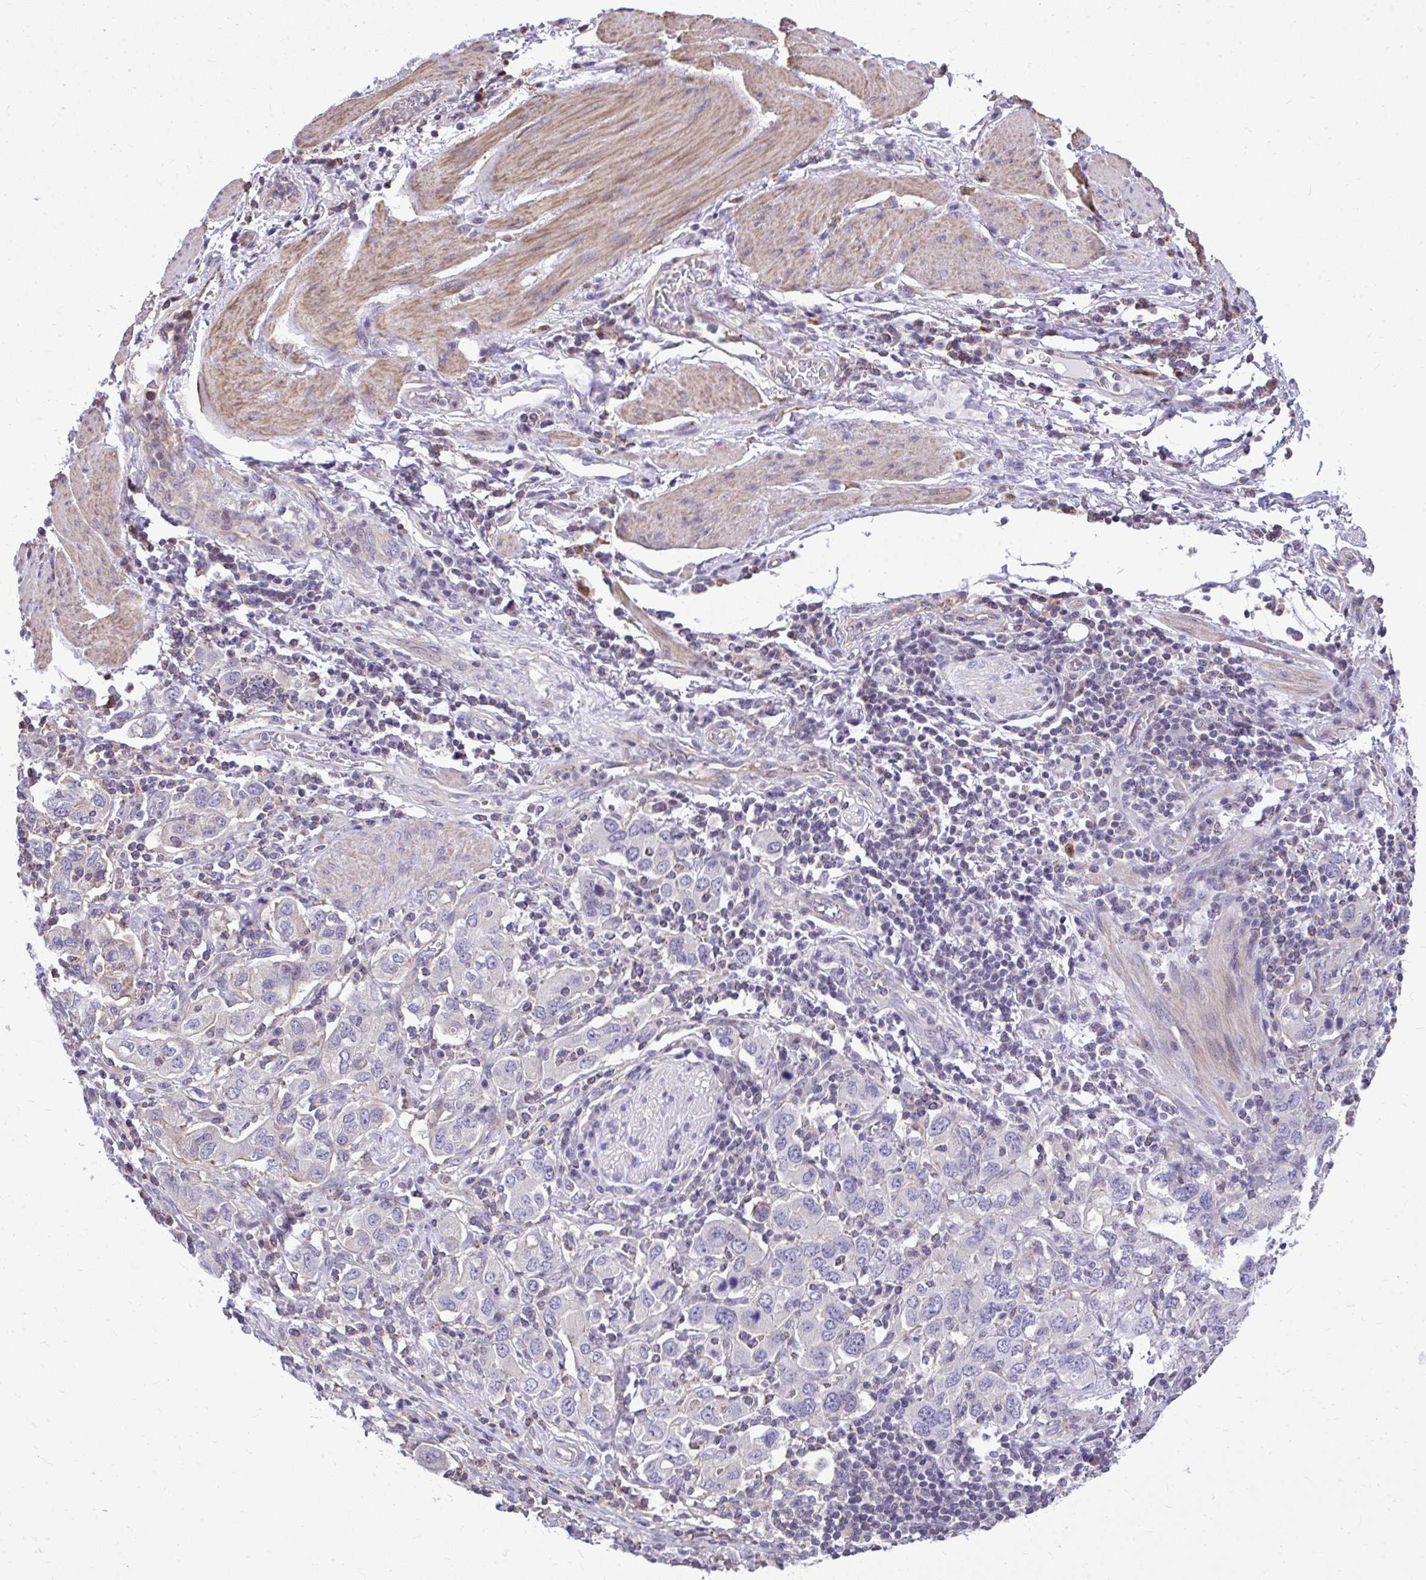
{"staining": {"intensity": "negative", "quantity": "none", "location": "none"}, "tissue": "stomach cancer", "cell_type": "Tumor cells", "image_type": "cancer", "snomed": [{"axis": "morphology", "description": "Adenocarcinoma, NOS"}, {"axis": "topography", "description": "Stomach, upper"}, {"axis": "topography", "description": "Stomach"}], "caption": "Immunohistochemistry (IHC) micrograph of neoplastic tissue: stomach cancer stained with DAB reveals no significant protein positivity in tumor cells. The staining was performed using DAB (3,3'-diaminobenzidine) to visualize the protein expression in brown, while the nuclei were stained in blue with hematoxylin (Magnification: 20x).", "gene": "GRK4", "patient": {"sex": "male", "age": 62}}